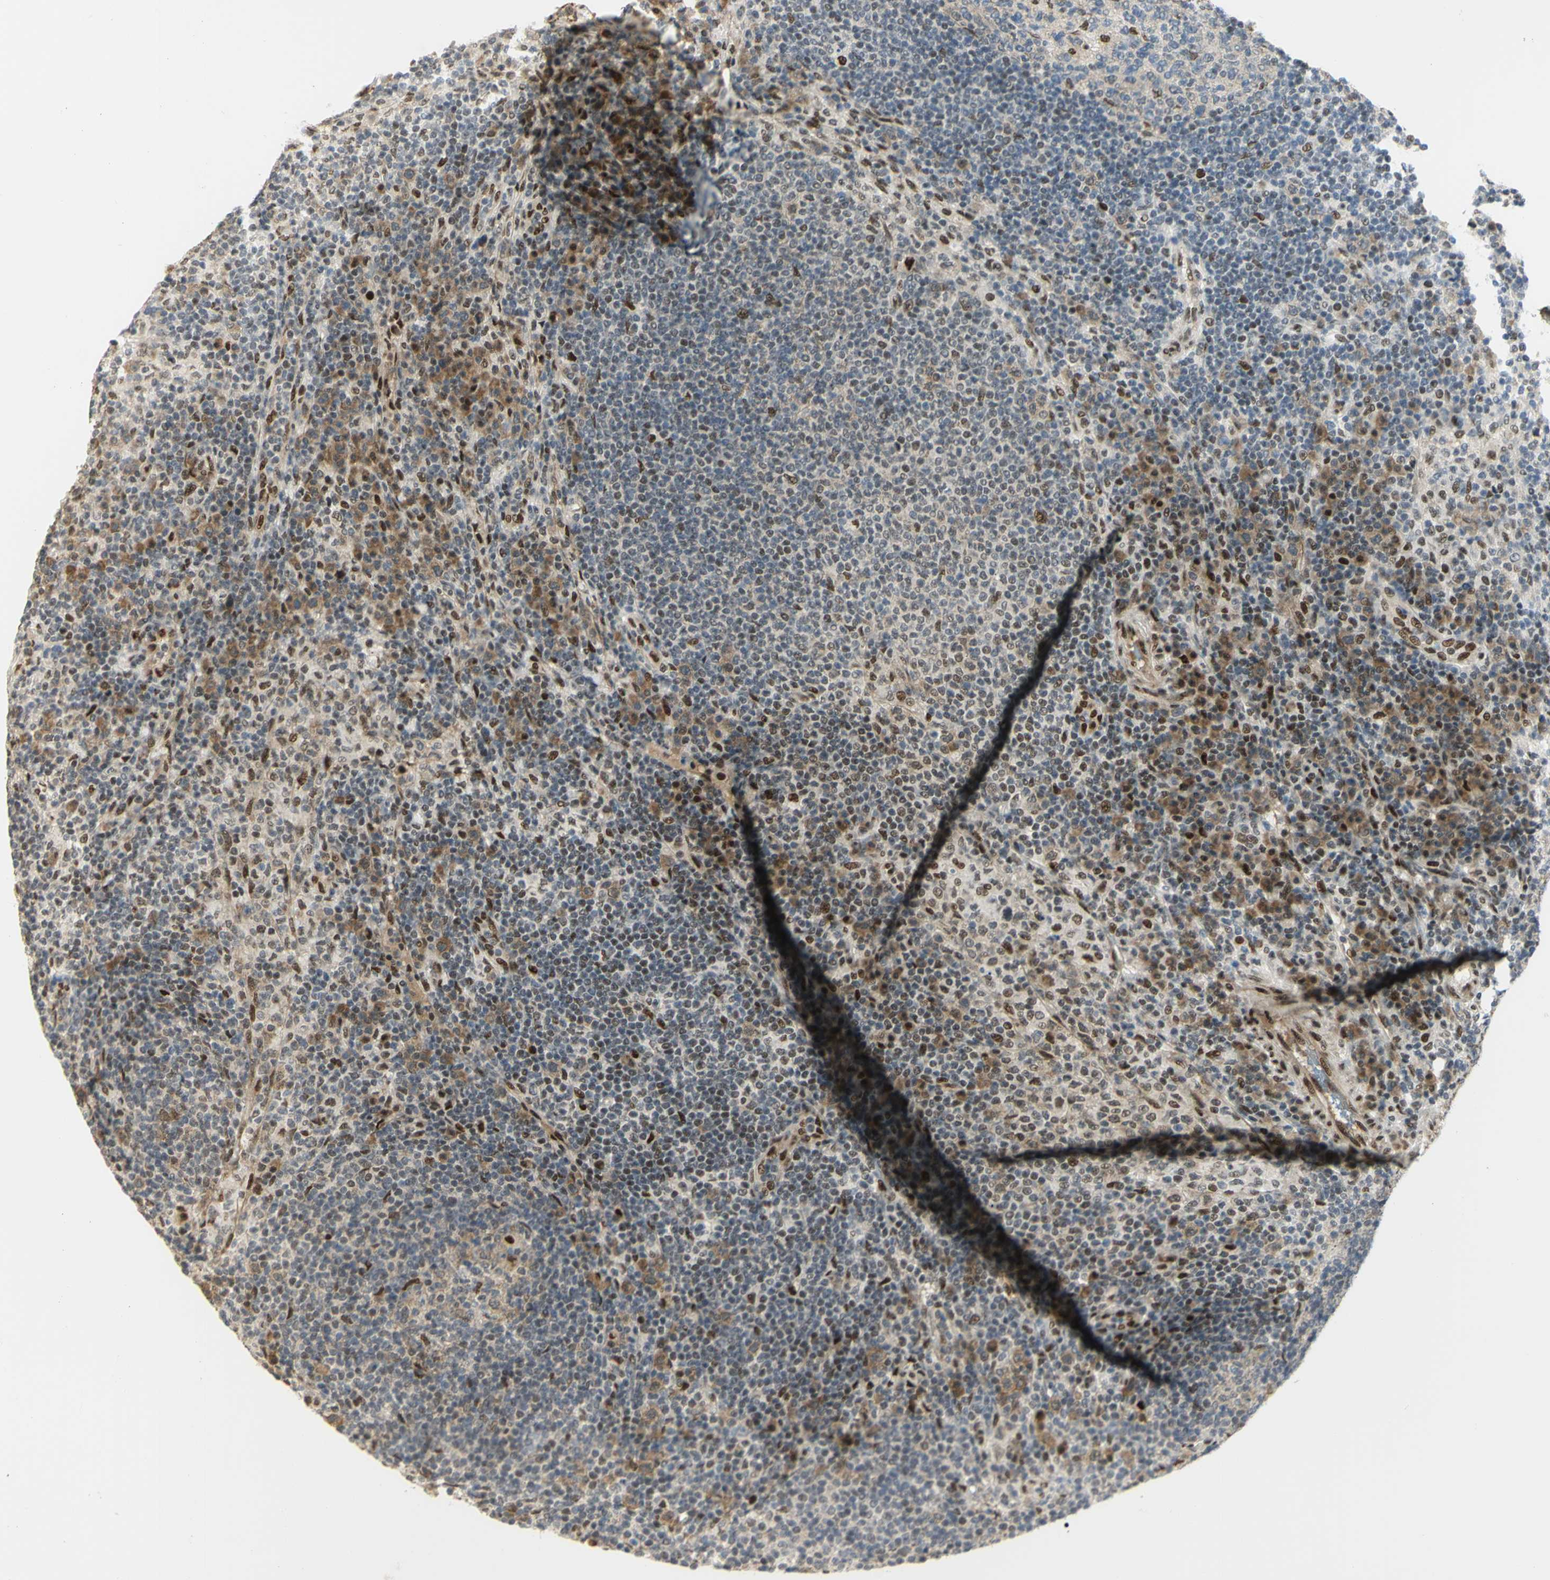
{"staining": {"intensity": "weak", "quantity": "25%-75%", "location": "cytoplasmic/membranous,nuclear"}, "tissue": "lymph node", "cell_type": "Germinal center cells", "image_type": "normal", "snomed": [{"axis": "morphology", "description": "Normal tissue, NOS"}, {"axis": "topography", "description": "Lymph node"}], "caption": "About 25%-75% of germinal center cells in unremarkable human lymph node demonstrate weak cytoplasmic/membranous,nuclear protein staining as visualized by brown immunohistochemical staining.", "gene": "DDX1", "patient": {"sex": "female", "age": 53}}